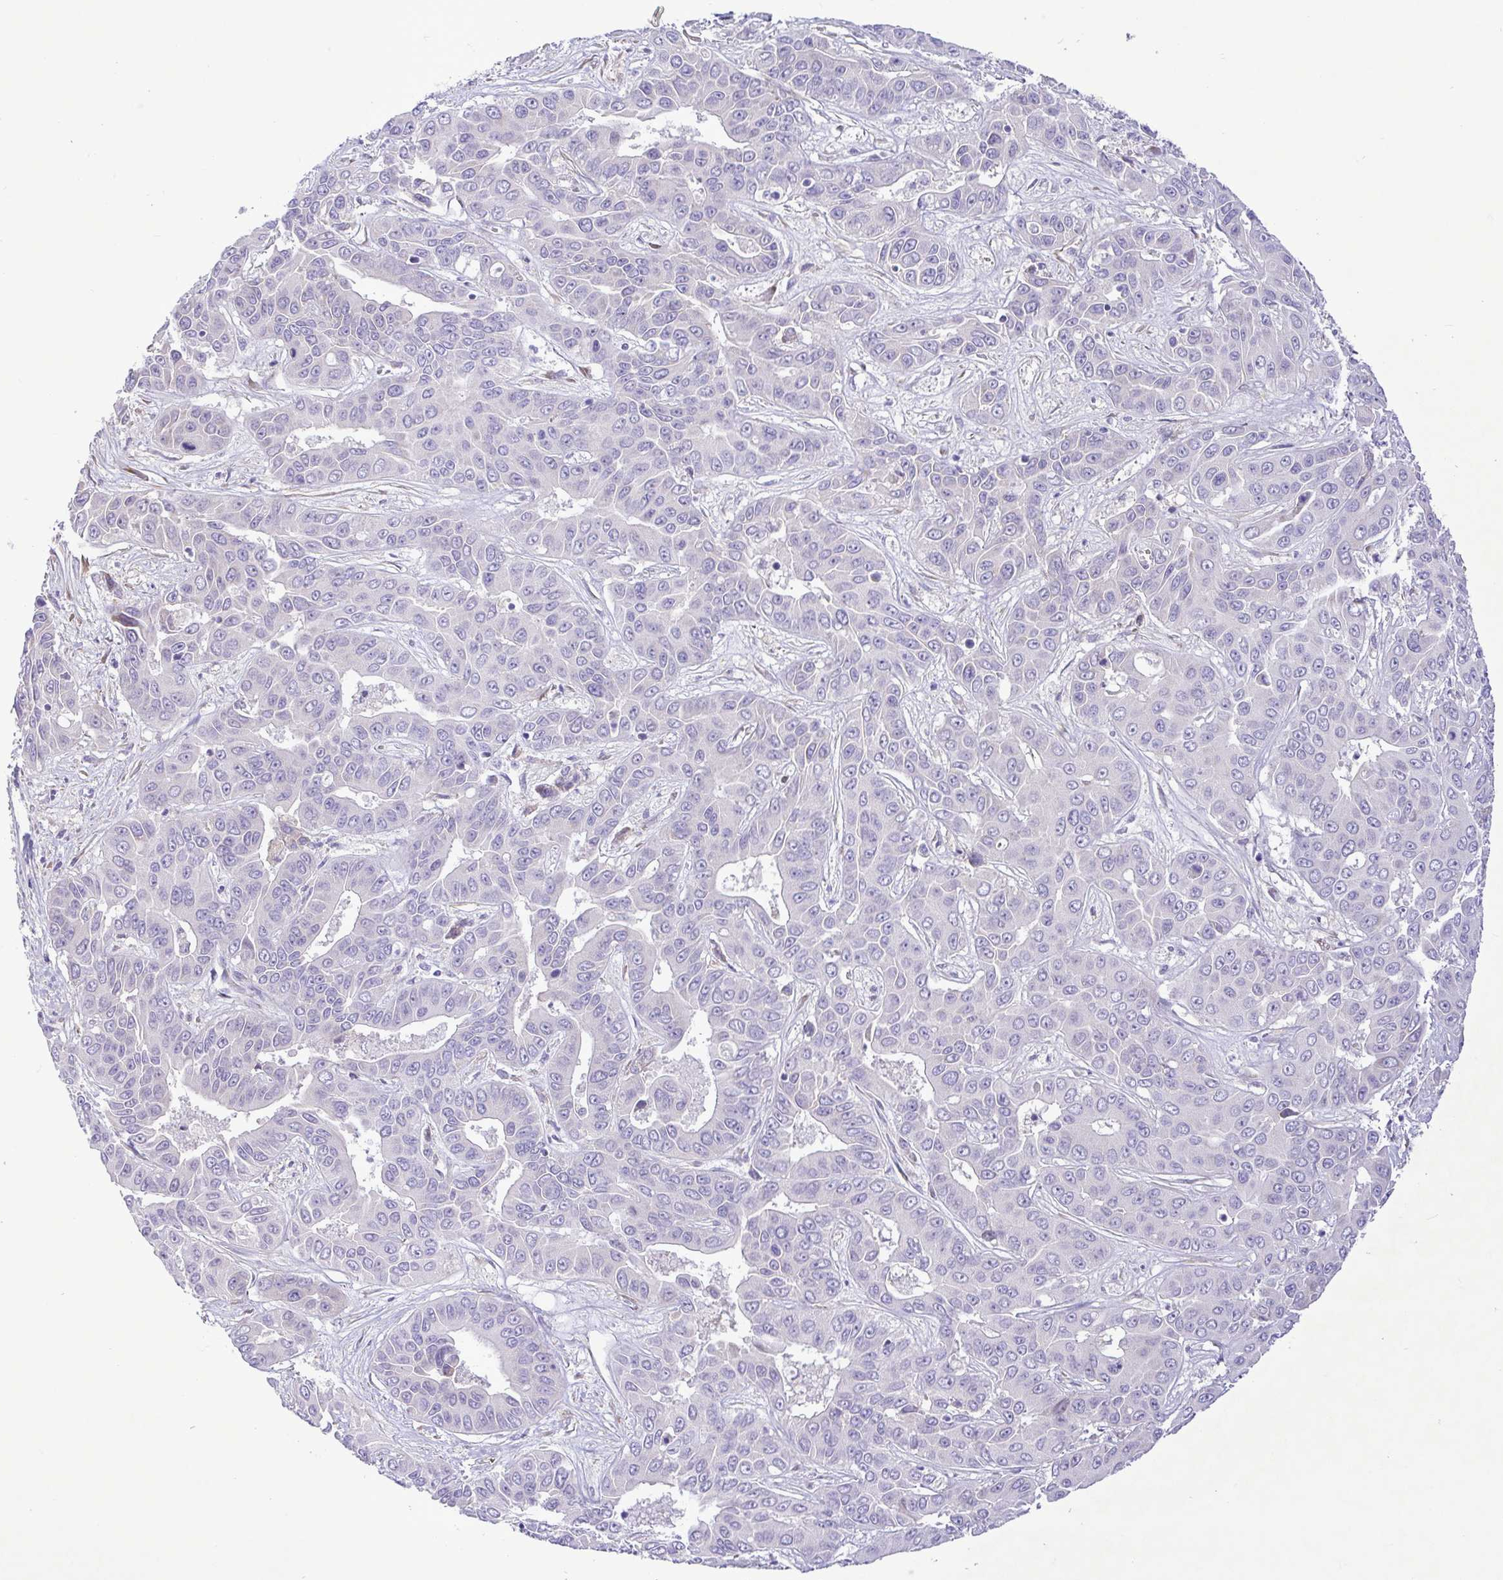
{"staining": {"intensity": "negative", "quantity": "none", "location": "none"}, "tissue": "liver cancer", "cell_type": "Tumor cells", "image_type": "cancer", "snomed": [{"axis": "morphology", "description": "Cholangiocarcinoma"}, {"axis": "topography", "description": "Liver"}], "caption": "A high-resolution histopathology image shows immunohistochemistry staining of liver cholangiocarcinoma, which demonstrates no significant positivity in tumor cells. The staining was performed using DAB (3,3'-diaminobenzidine) to visualize the protein expression in brown, while the nuclei were stained in blue with hematoxylin (Magnification: 20x).", "gene": "FAM86B1", "patient": {"sex": "female", "age": 52}}